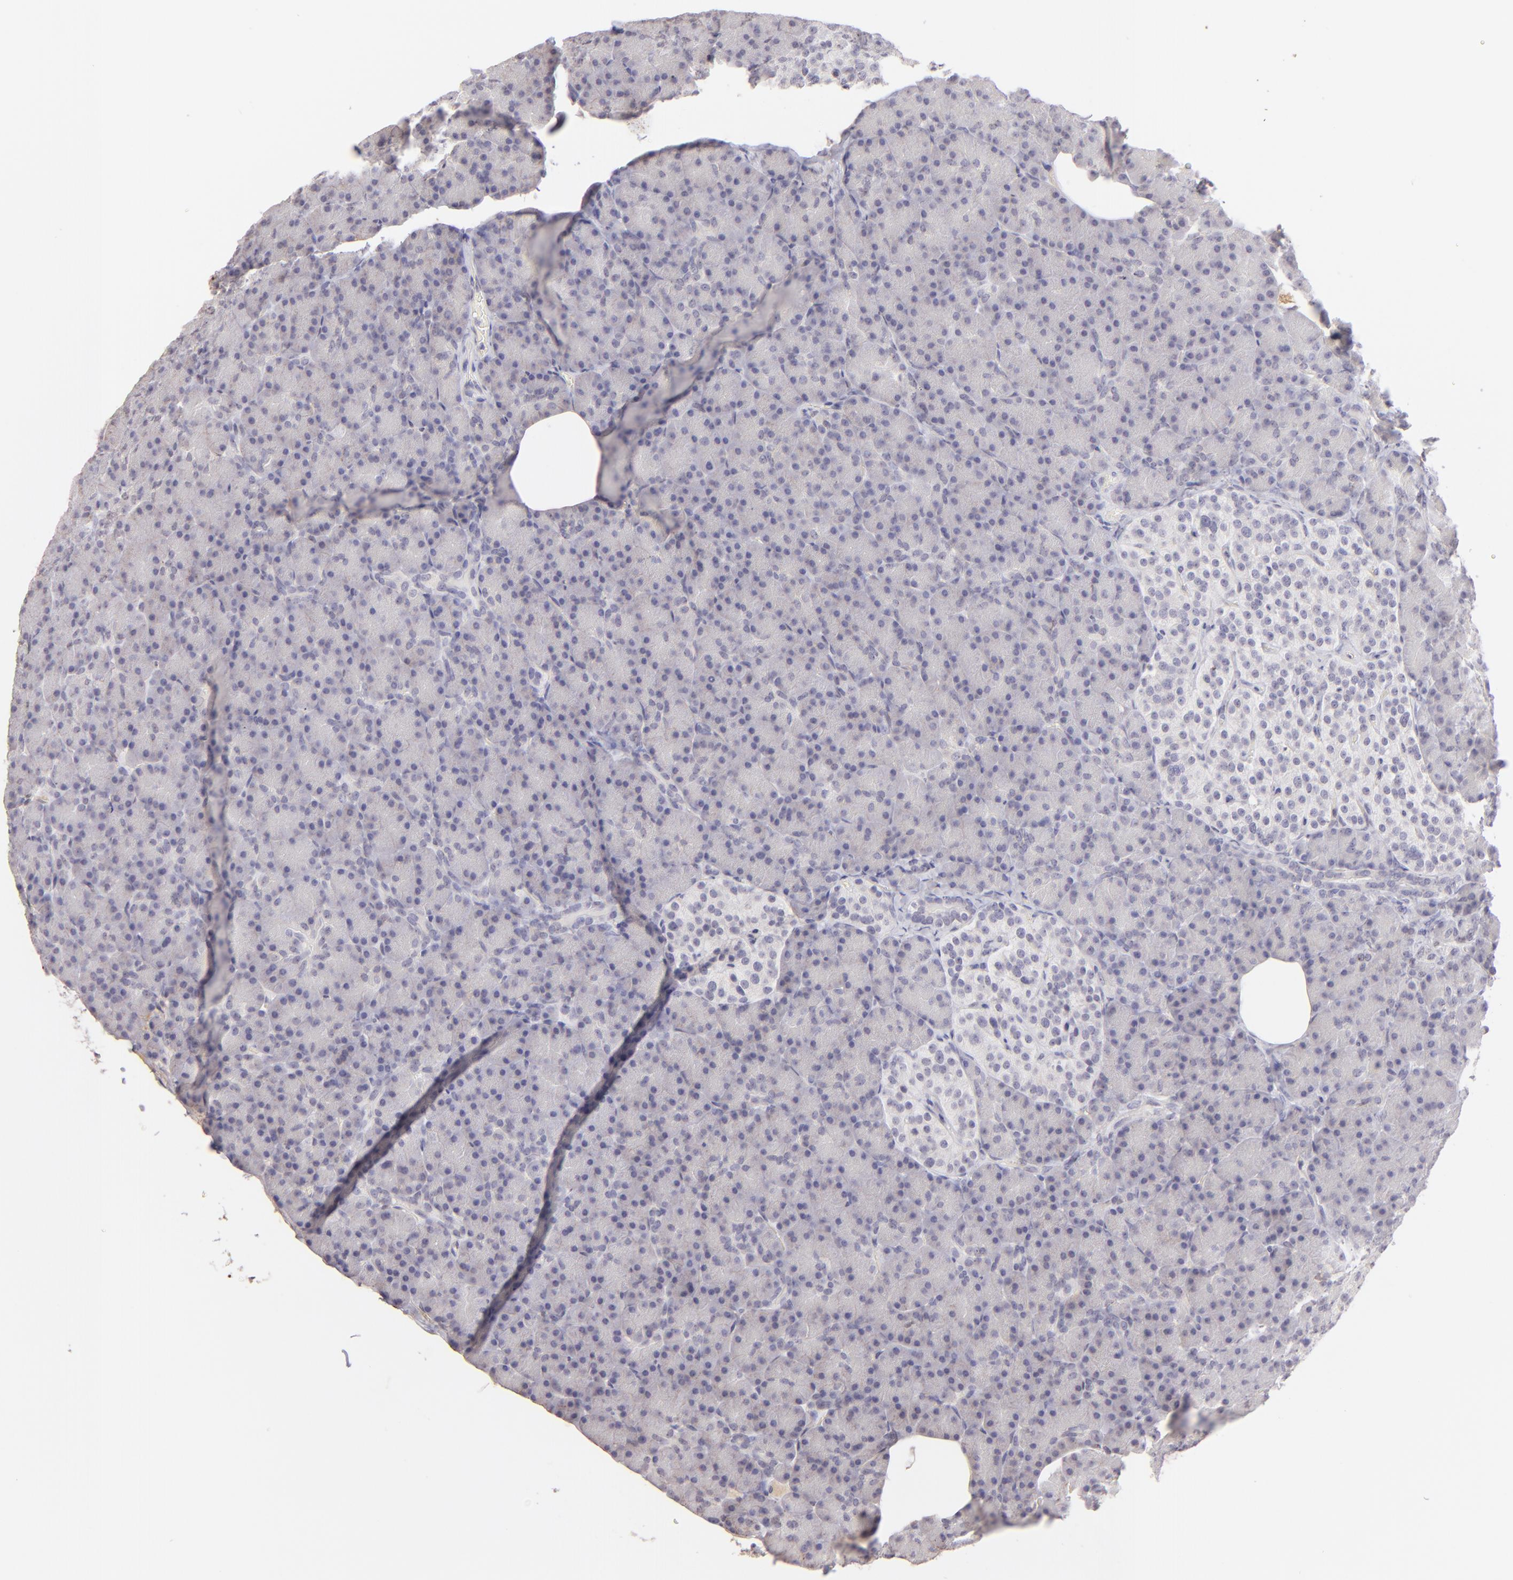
{"staining": {"intensity": "negative", "quantity": "none", "location": "none"}, "tissue": "pancreas", "cell_type": "Exocrine glandular cells", "image_type": "normal", "snomed": [{"axis": "morphology", "description": "Normal tissue, NOS"}, {"axis": "topography", "description": "Pancreas"}], "caption": "This photomicrograph is of benign pancreas stained with IHC to label a protein in brown with the nuclei are counter-stained blue. There is no positivity in exocrine glandular cells.", "gene": "MAGEA1", "patient": {"sex": "female", "age": 43}}